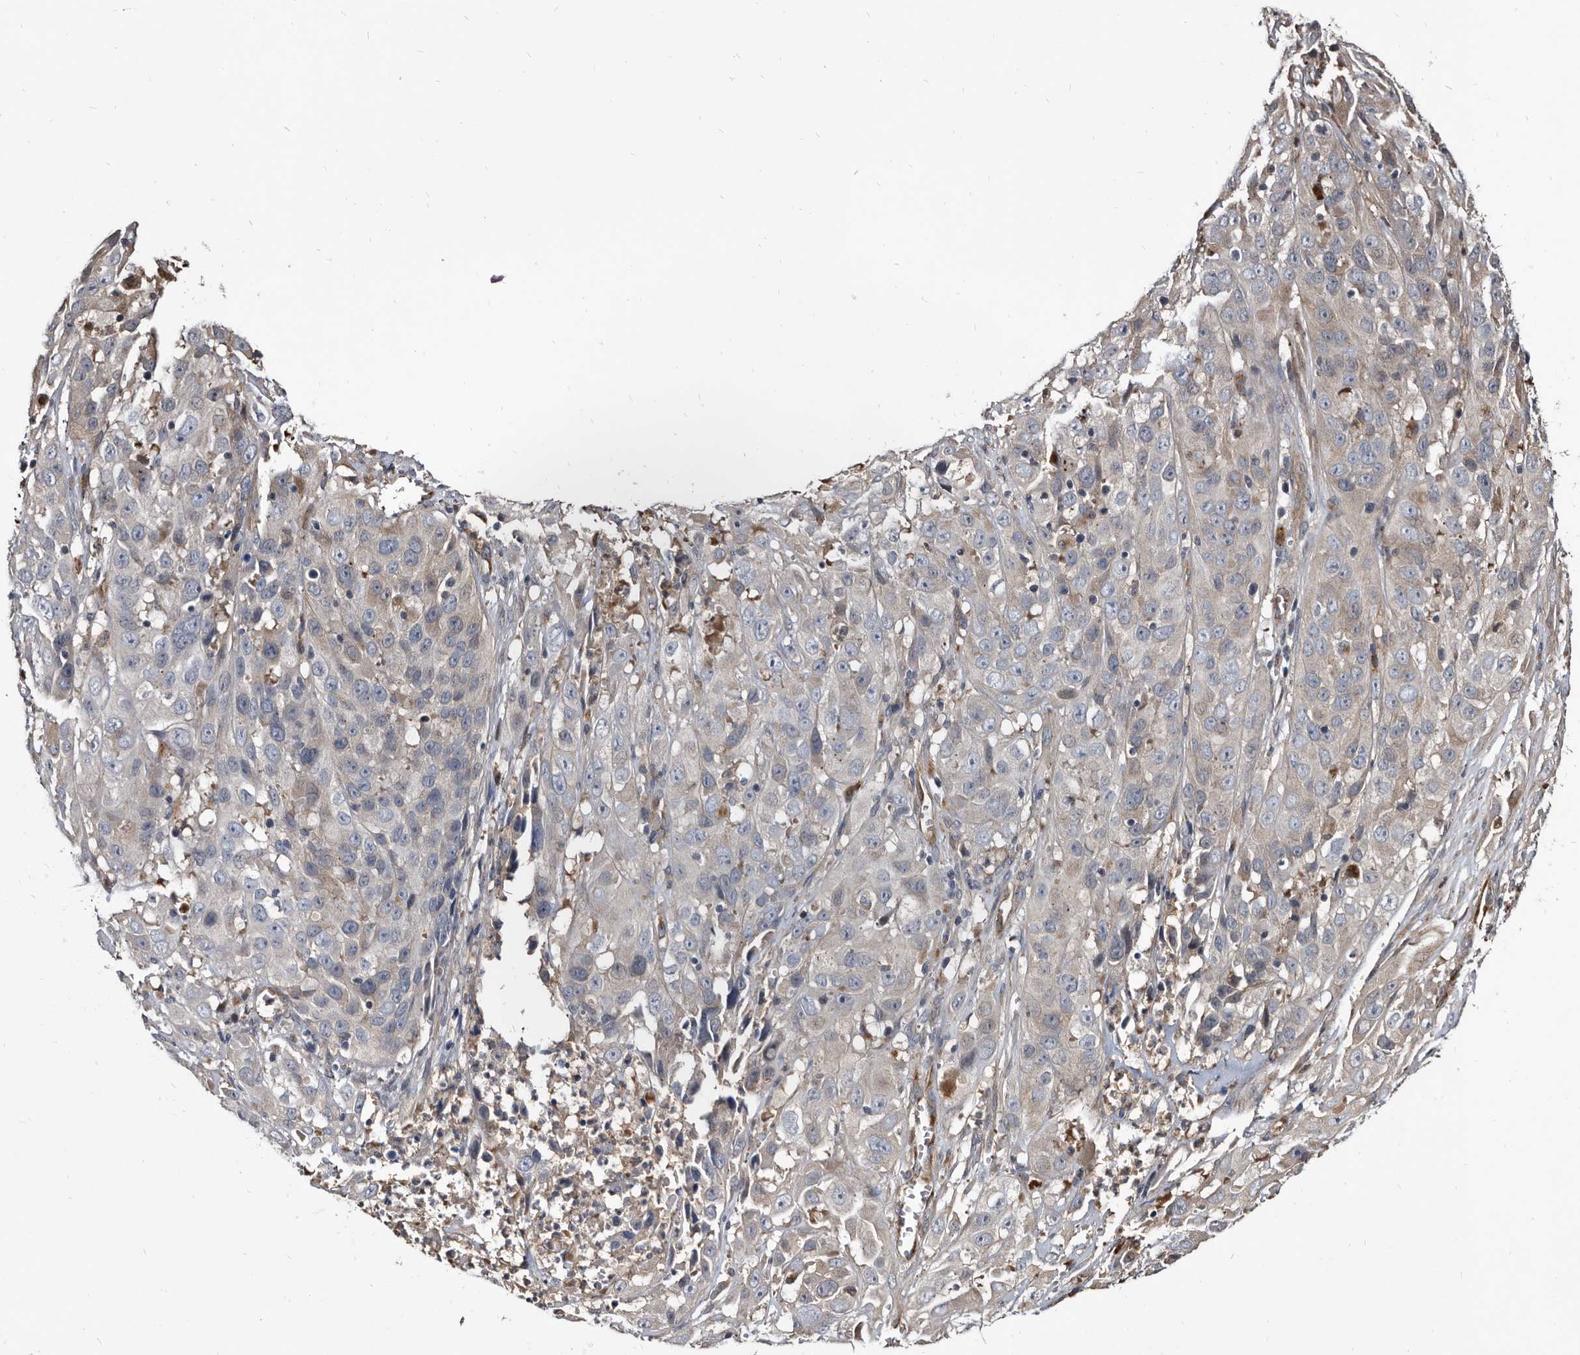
{"staining": {"intensity": "weak", "quantity": "<25%", "location": "cytoplasmic/membranous"}, "tissue": "cervical cancer", "cell_type": "Tumor cells", "image_type": "cancer", "snomed": [{"axis": "morphology", "description": "Squamous cell carcinoma, NOS"}, {"axis": "topography", "description": "Cervix"}], "caption": "This micrograph is of squamous cell carcinoma (cervical) stained with immunohistochemistry (IHC) to label a protein in brown with the nuclei are counter-stained blue. There is no expression in tumor cells. (DAB immunohistochemistry, high magnification).", "gene": "CTSA", "patient": {"sex": "female", "age": 32}}